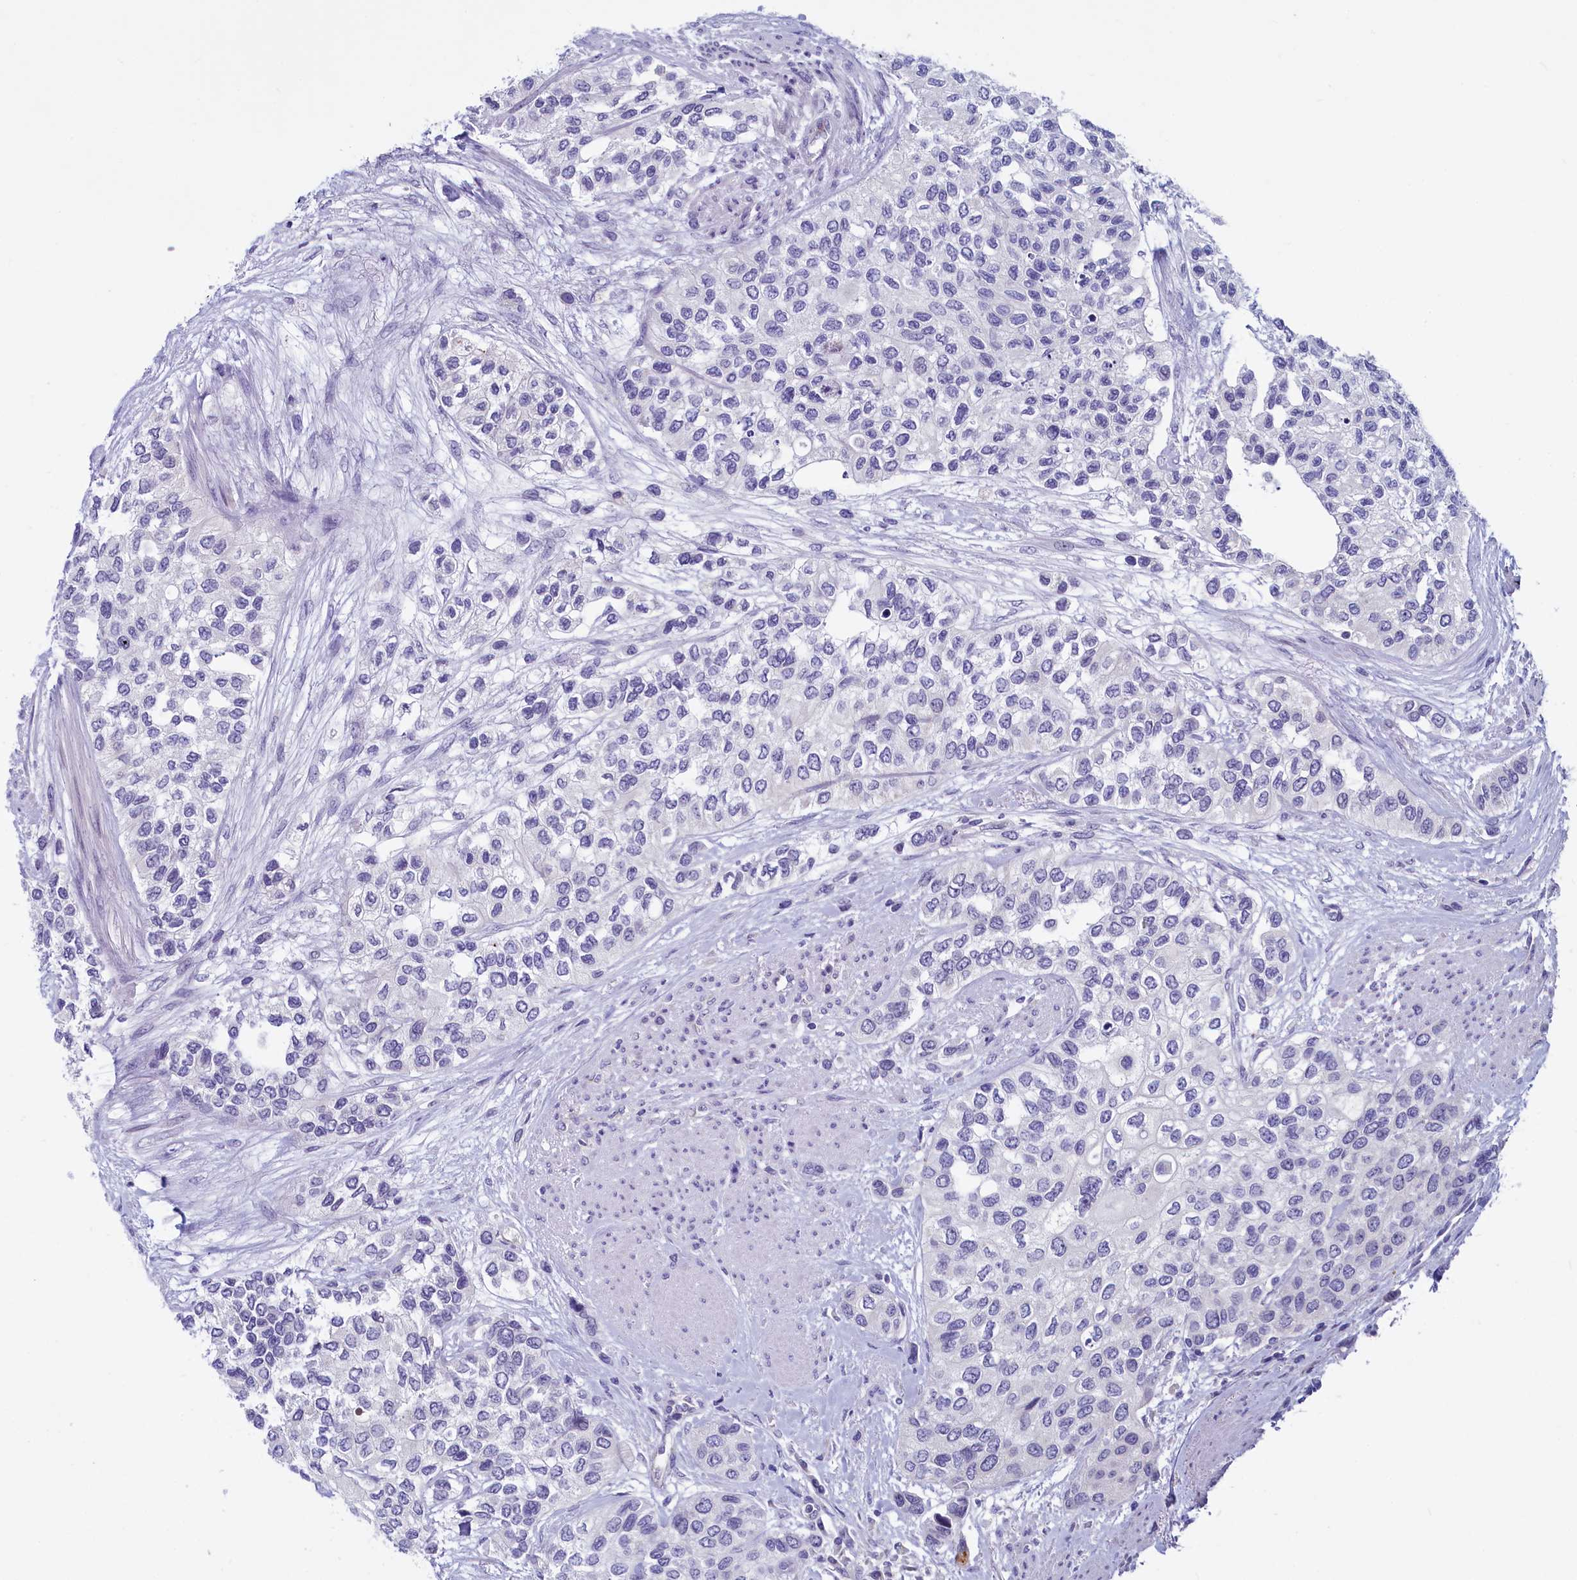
{"staining": {"intensity": "negative", "quantity": "none", "location": "none"}, "tissue": "urothelial cancer", "cell_type": "Tumor cells", "image_type": "cancer", "snomed": [{"axis": "morphology", "description": "Normal tissue, NOS"}, {"axis": "morphology", "description": "Urothelial carcinoma, High grade"}, {"axis": "topography", "description": "Vascular tissue"}, {"axis": "topography", "description": "Urinary bladder"}], "caption": "There is no significant staining in tumor cells of urothelial cancer.", "gene": "INSC", "patient": {"sex": "female", "age": 56}}